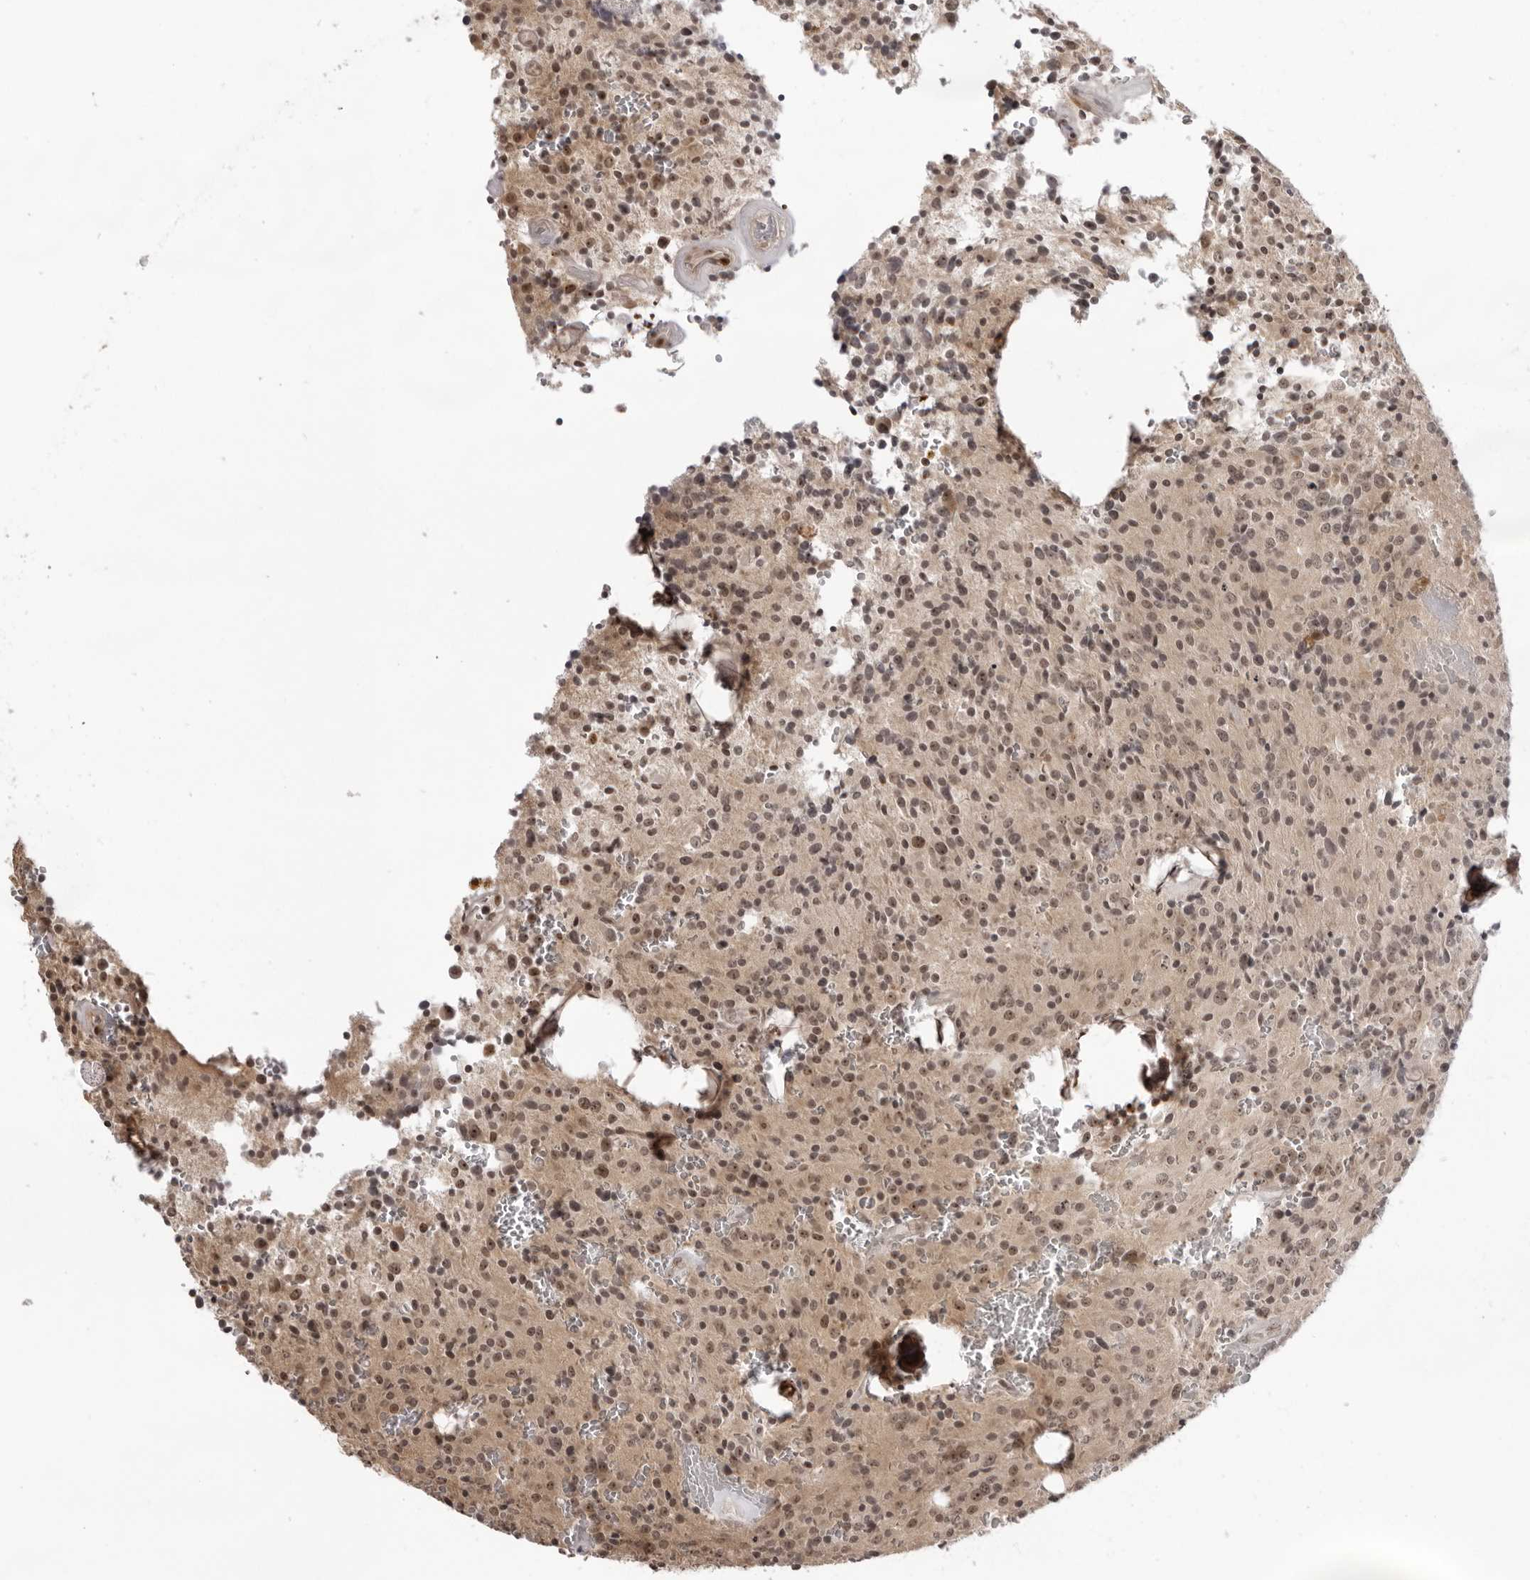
{"staining": {"intensity": "moderate", "quantity": ">75%", "location": "nuclear"}, "tissue": "glioma", "cell_type": "Tumor cells", "image_type": "cancer", "snomed": [{"axis": "morphology", "description": "Glioma, malignant, Low grade"}, {"axis": "topography", "description": "Brain"}], "caption": "Glioma stained with immunohistochemistry exhibits moderate nuclear positivity in approximately >75% of tumor cells.", "gene": "EXOSC10", "patient": {"sex": "male", "age": 58}}